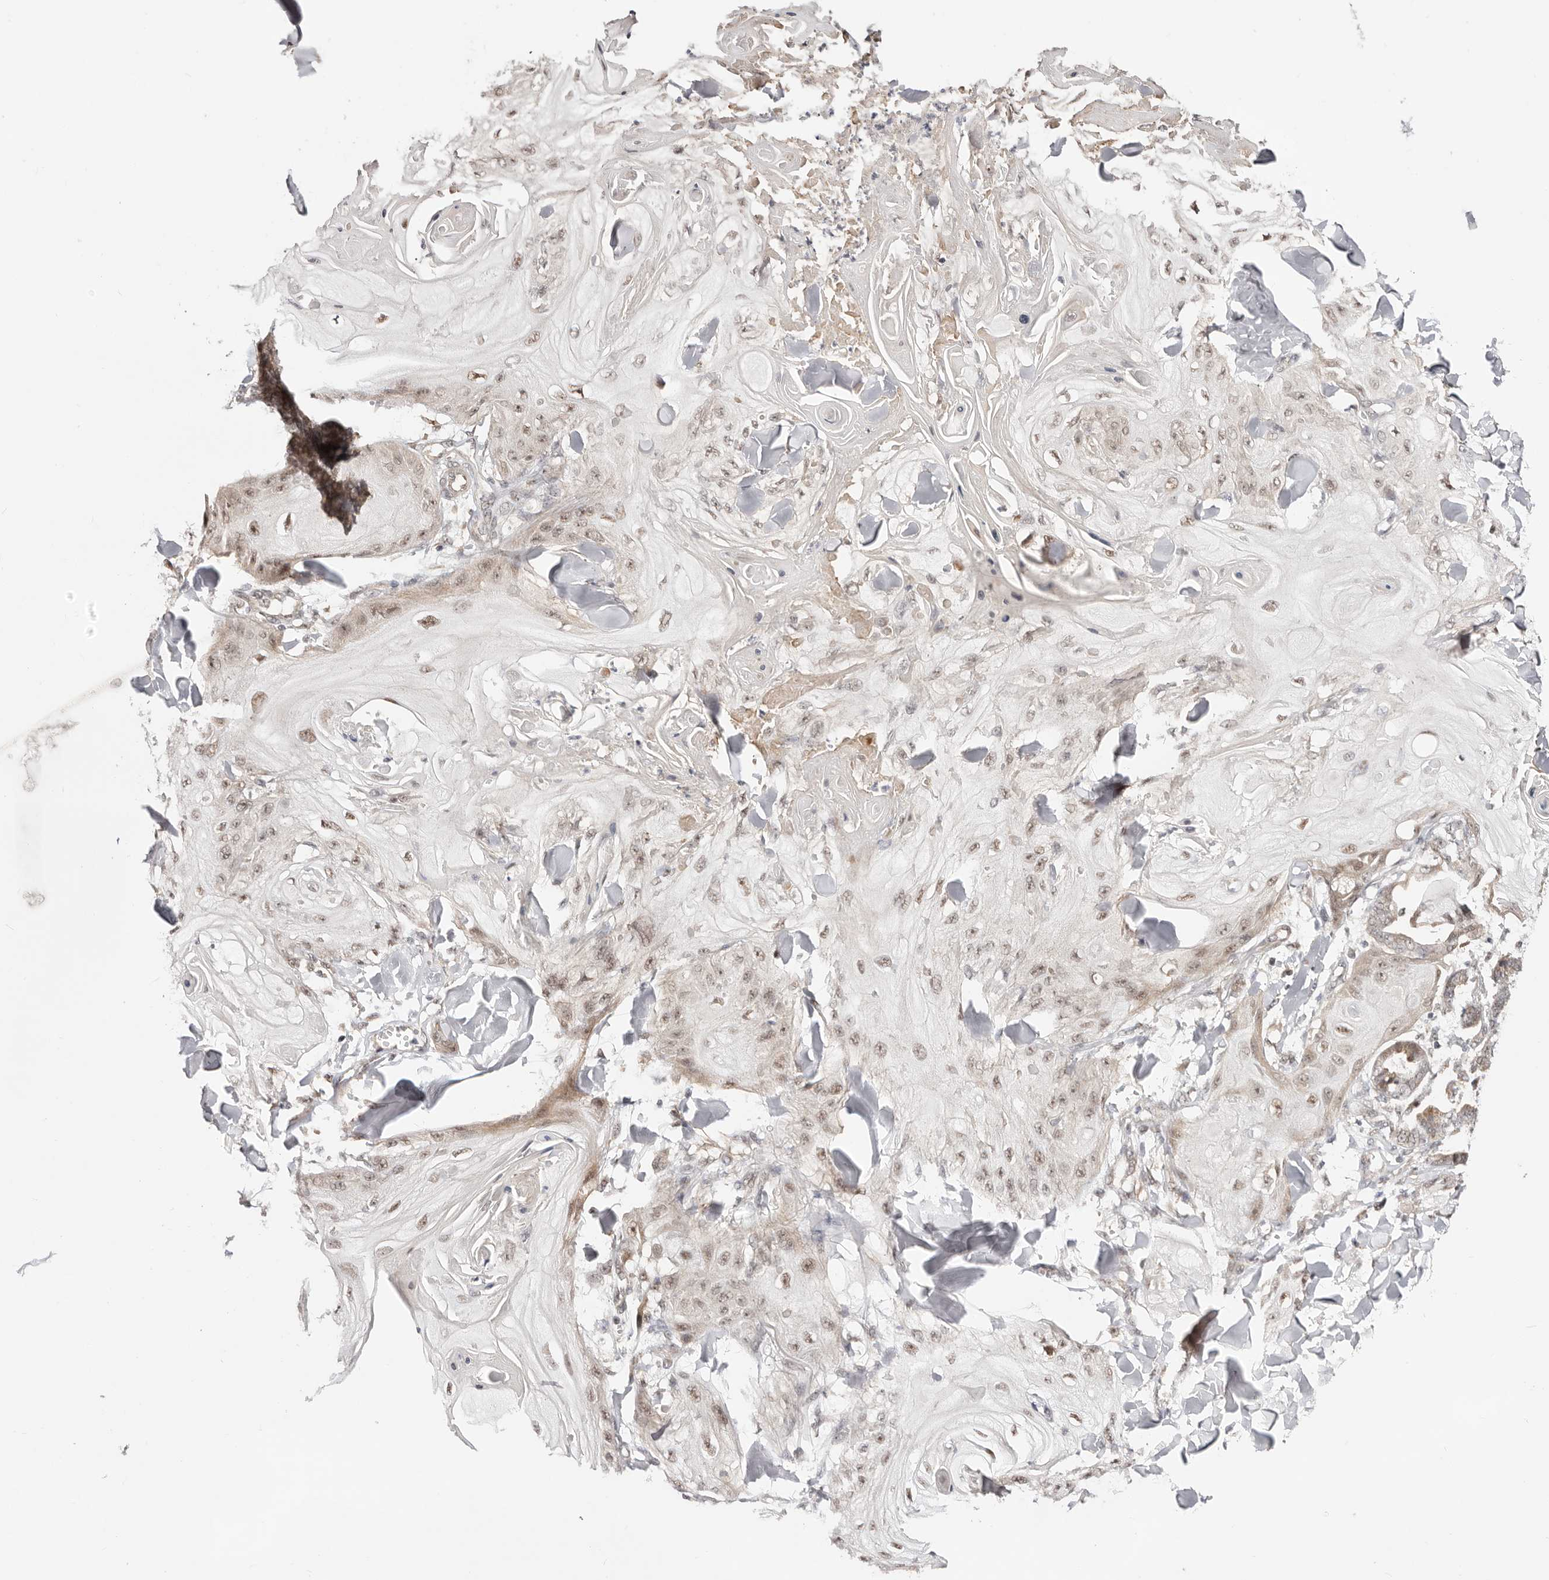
{"staining": {"intensity": "weak", "quantity": "25%-75%", "location": "nuclear"}, "tissue": "skin cancer", "cell_type": "Tumor cells", "image_type": "cancer", "snomed": [{"axis": "morphology", "description": "Squamous cell carcinoma, NOS"}, {"axis": "topography", "description": "Skin"}], "caption": "Immunohistochemical staining of human skin squamous cell carcinoma exhibits weak nuclear protein expression in approximately 25%-75% of tumor cells.", "gene": "CTNNBL1", "patient": {"sex": "male", "age": 74}}